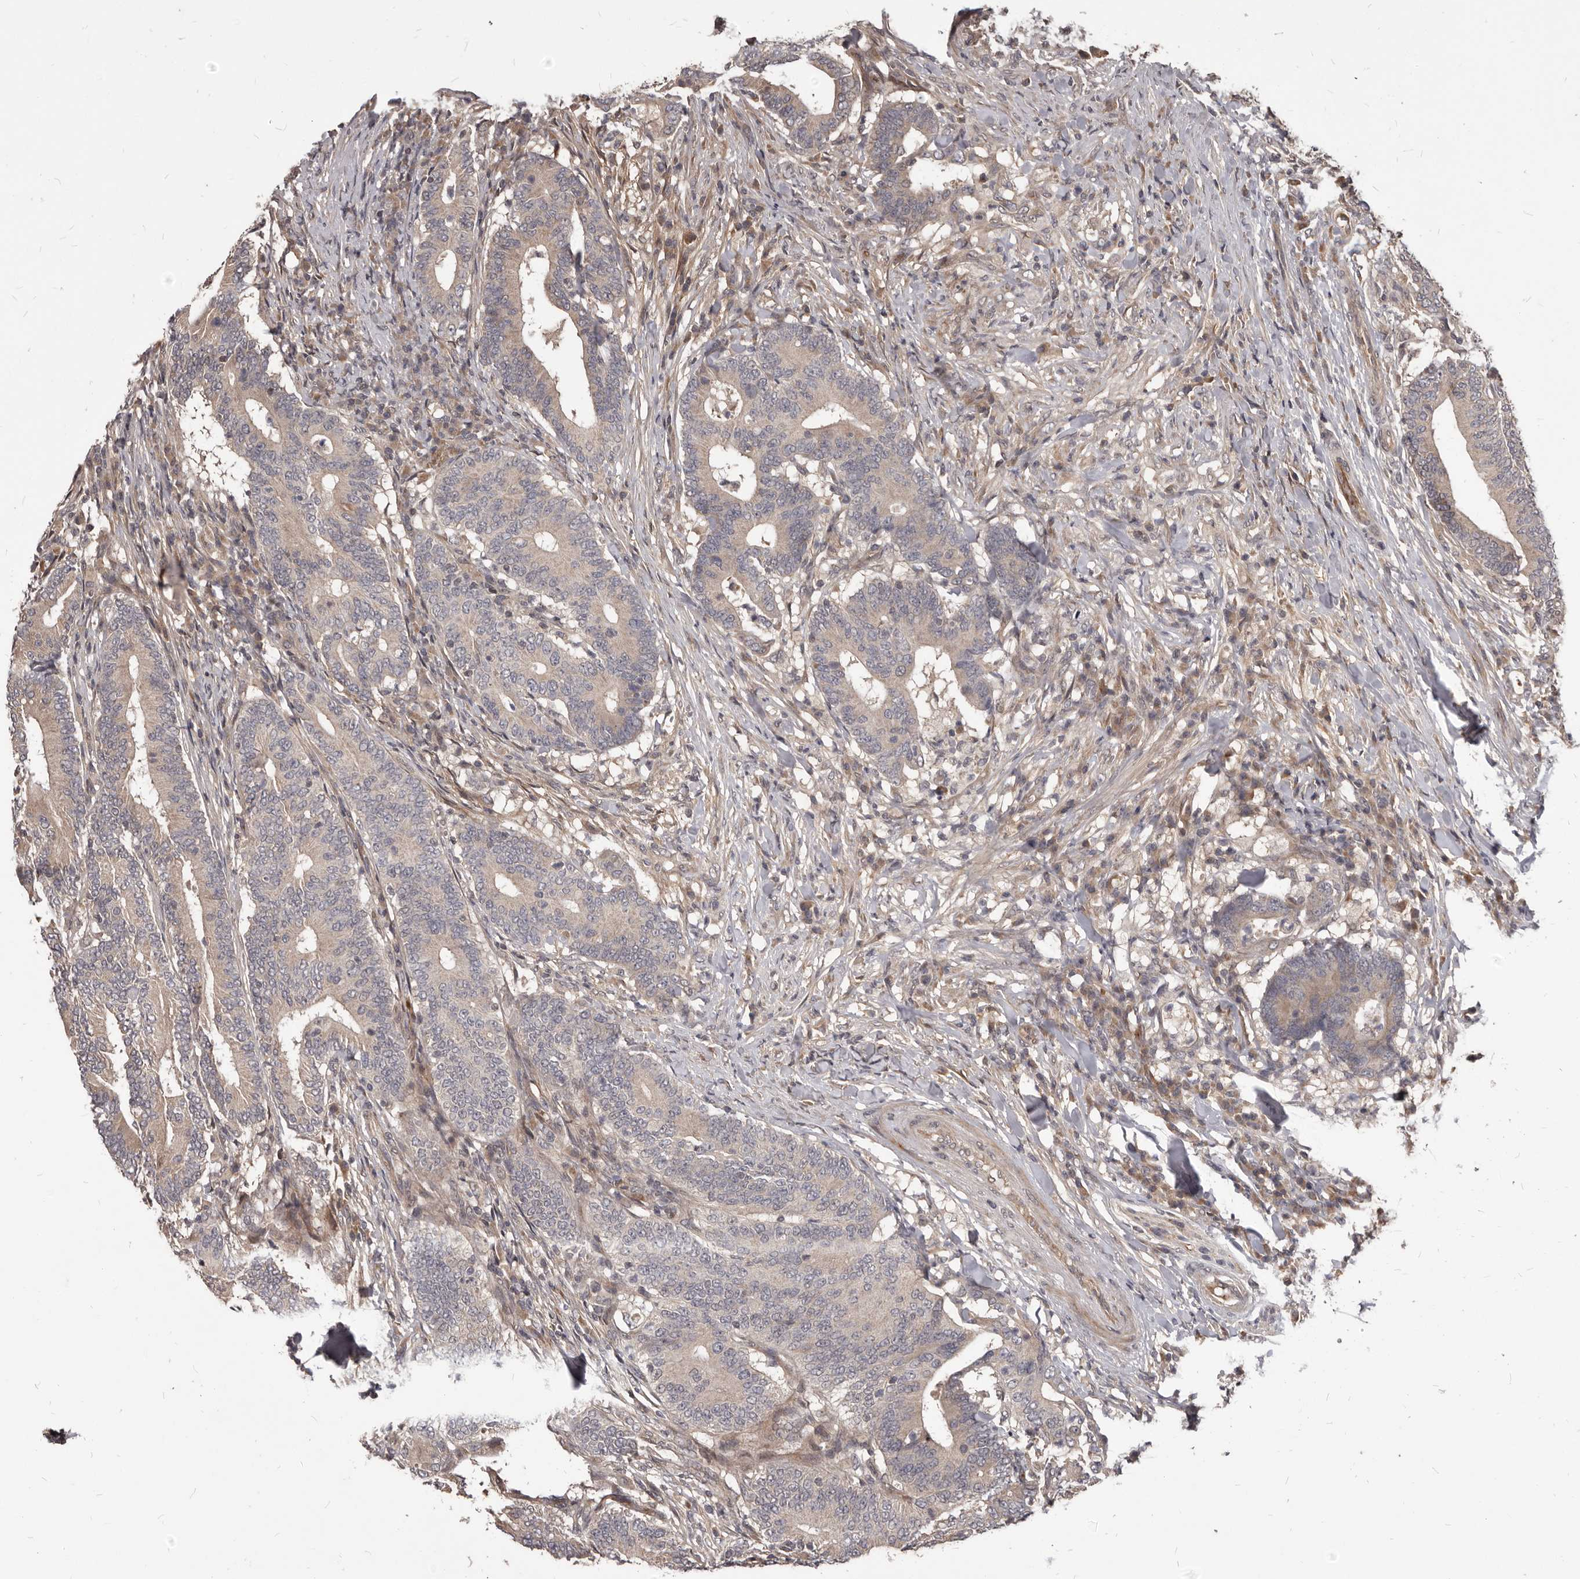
{"staining": {"intensity": "negative", "quantity": "none", "location": "none"}, "tissue": "colorectal cancer", "cell_type": "Tumor cells", "image_type": "cancer", "snomed": [{"axis": "morphology", "description": "Adenocarcinoma, NOS"}, {"axis": "topography", "description": "Colon"}], "caption": "This histopathology image is of colorectal adenocarcinoma stained with immunohistochemistry (IHC) to label a protein in brown with the nuclei are counter-stained blue. There is no positivity in tumor cells.", "gene": "GABPB2", "patient": {"sex": "female", "age": 66}}